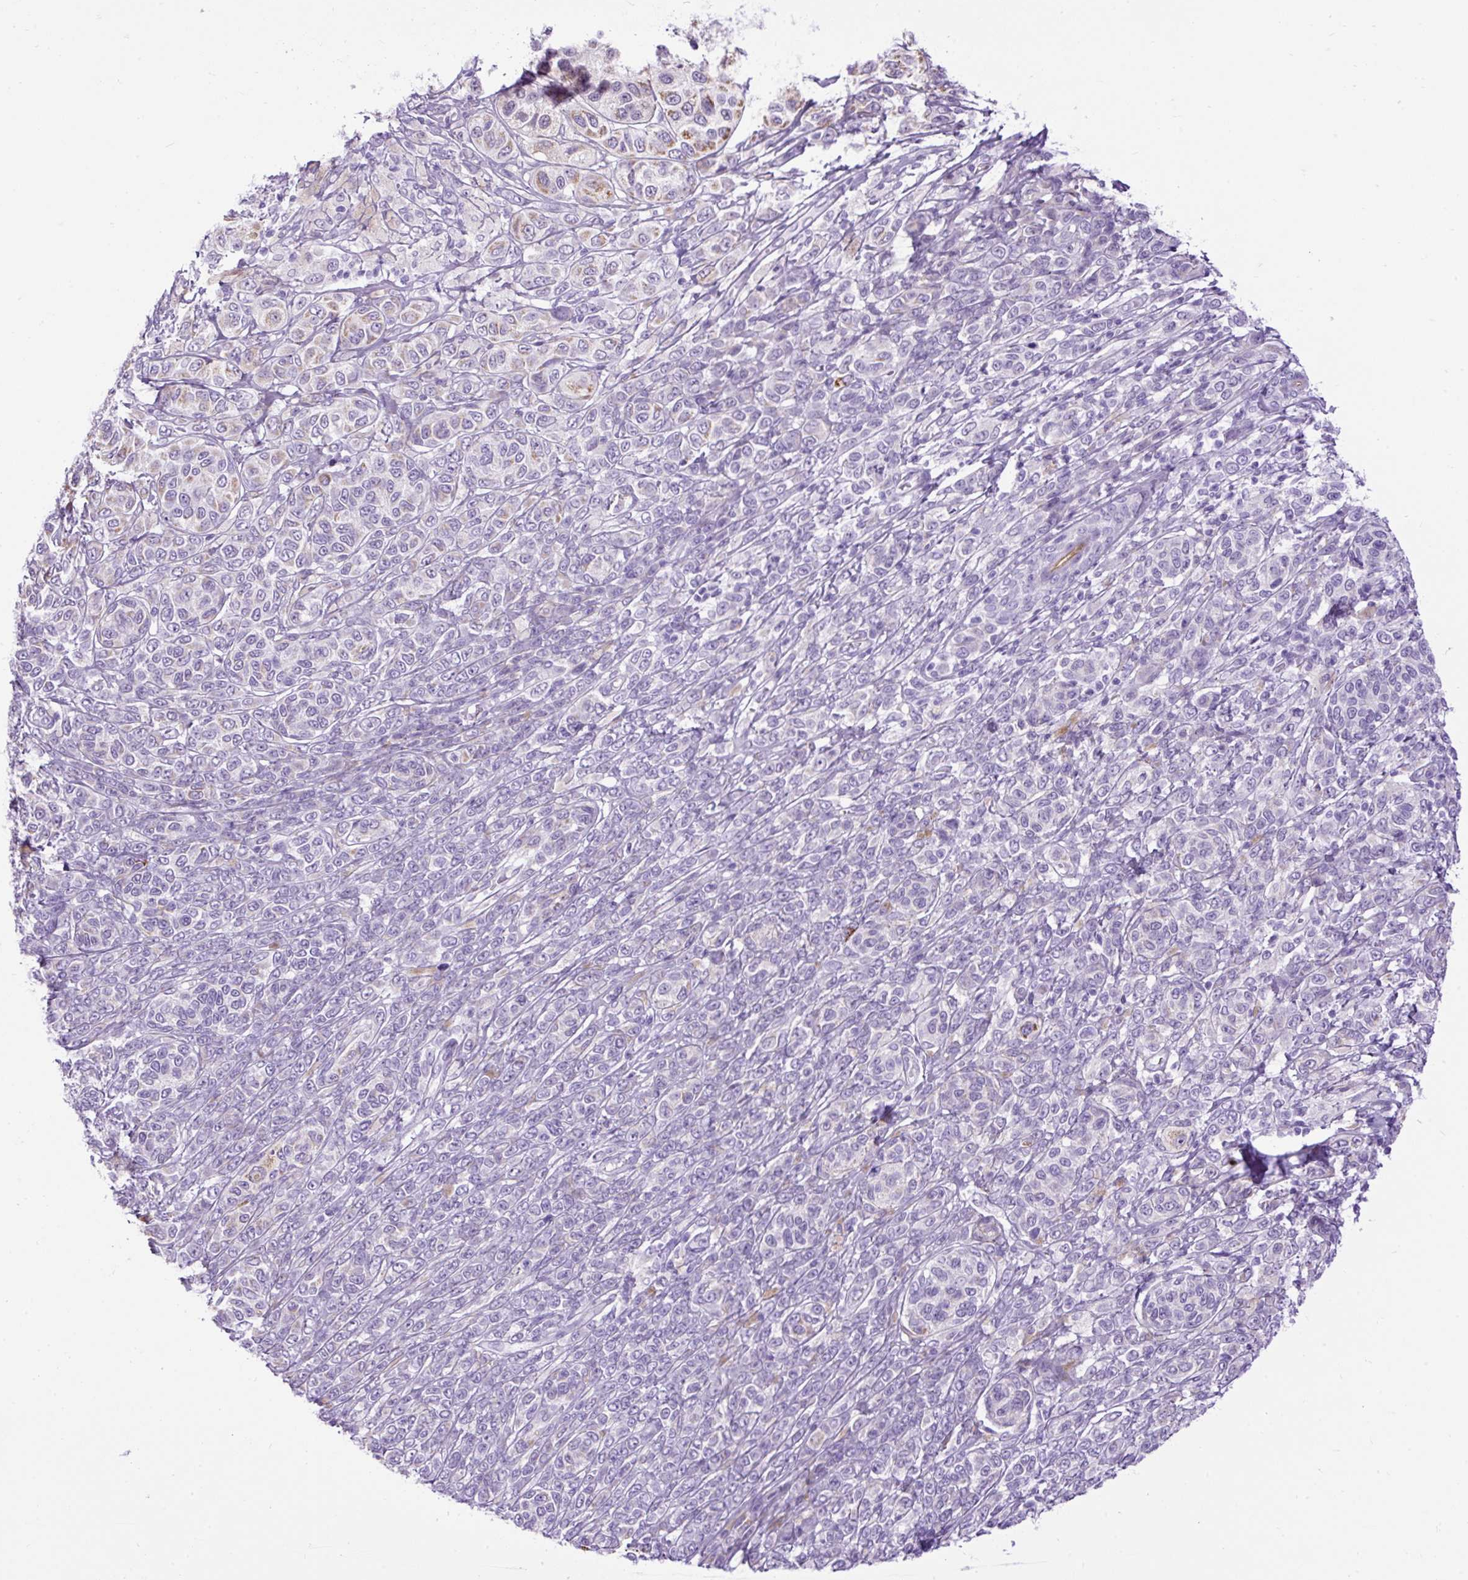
{"staining": {"intensity": "negative", "quantity": "none", "location": "none"}, "tissue": "melanoma", "cell_type": "Tumor cells", "image_type": "cancer", "snomed": [{"axis": "morphology", "description": "Malignant melanoma, NOS"}, {"axis": "topography", "description": "Skin"}], "caption": "Immunohistochemistry (IHC) photomicrograph of melanoma stained for a protein (brown), which exhibits no positivity in tumor cells.", "gene": "ZNF256", "patient": {"sex": "male", "age": 42}}